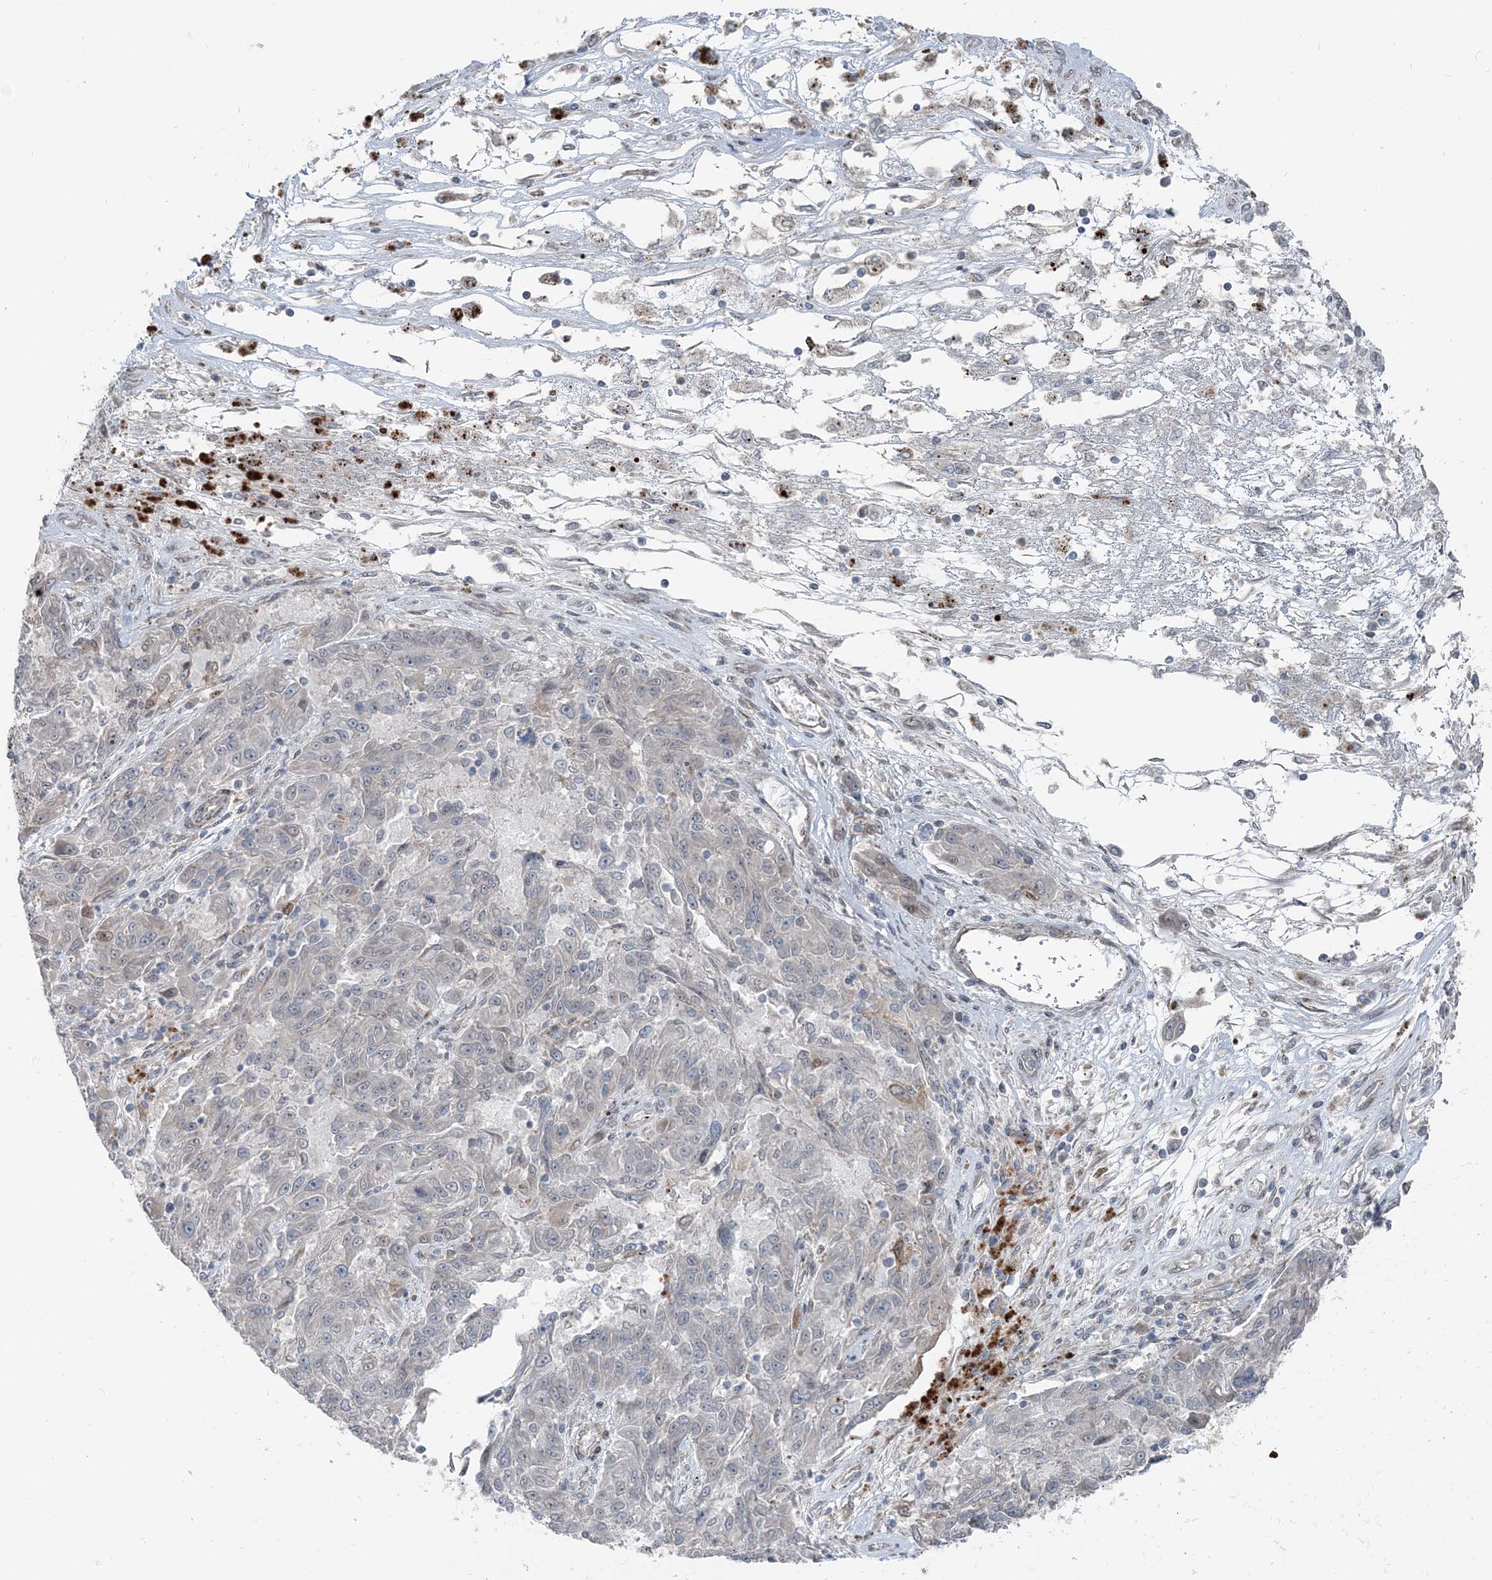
{"staining": {"intensity": "negative", "quantity": "none", "location": "none"}, "tissue": "melanoma", "cell_type": "Tumor cells", "image_type": "cancer", "snomed": [{"axis": "morphology", "description": "Malignant melanoma, NOS"}, {"axis": "topography", "description": "Skin"}], "caption": "This is a micrograph of IHC staining of malignant melanoma, which shows no positivity in tumor cells. (DAB (3,3'-diaminobenzidine) immunohistochemistry, high magnification).", "gene": "FBXL17", "patient": {"sex": "male", "age": 53}}